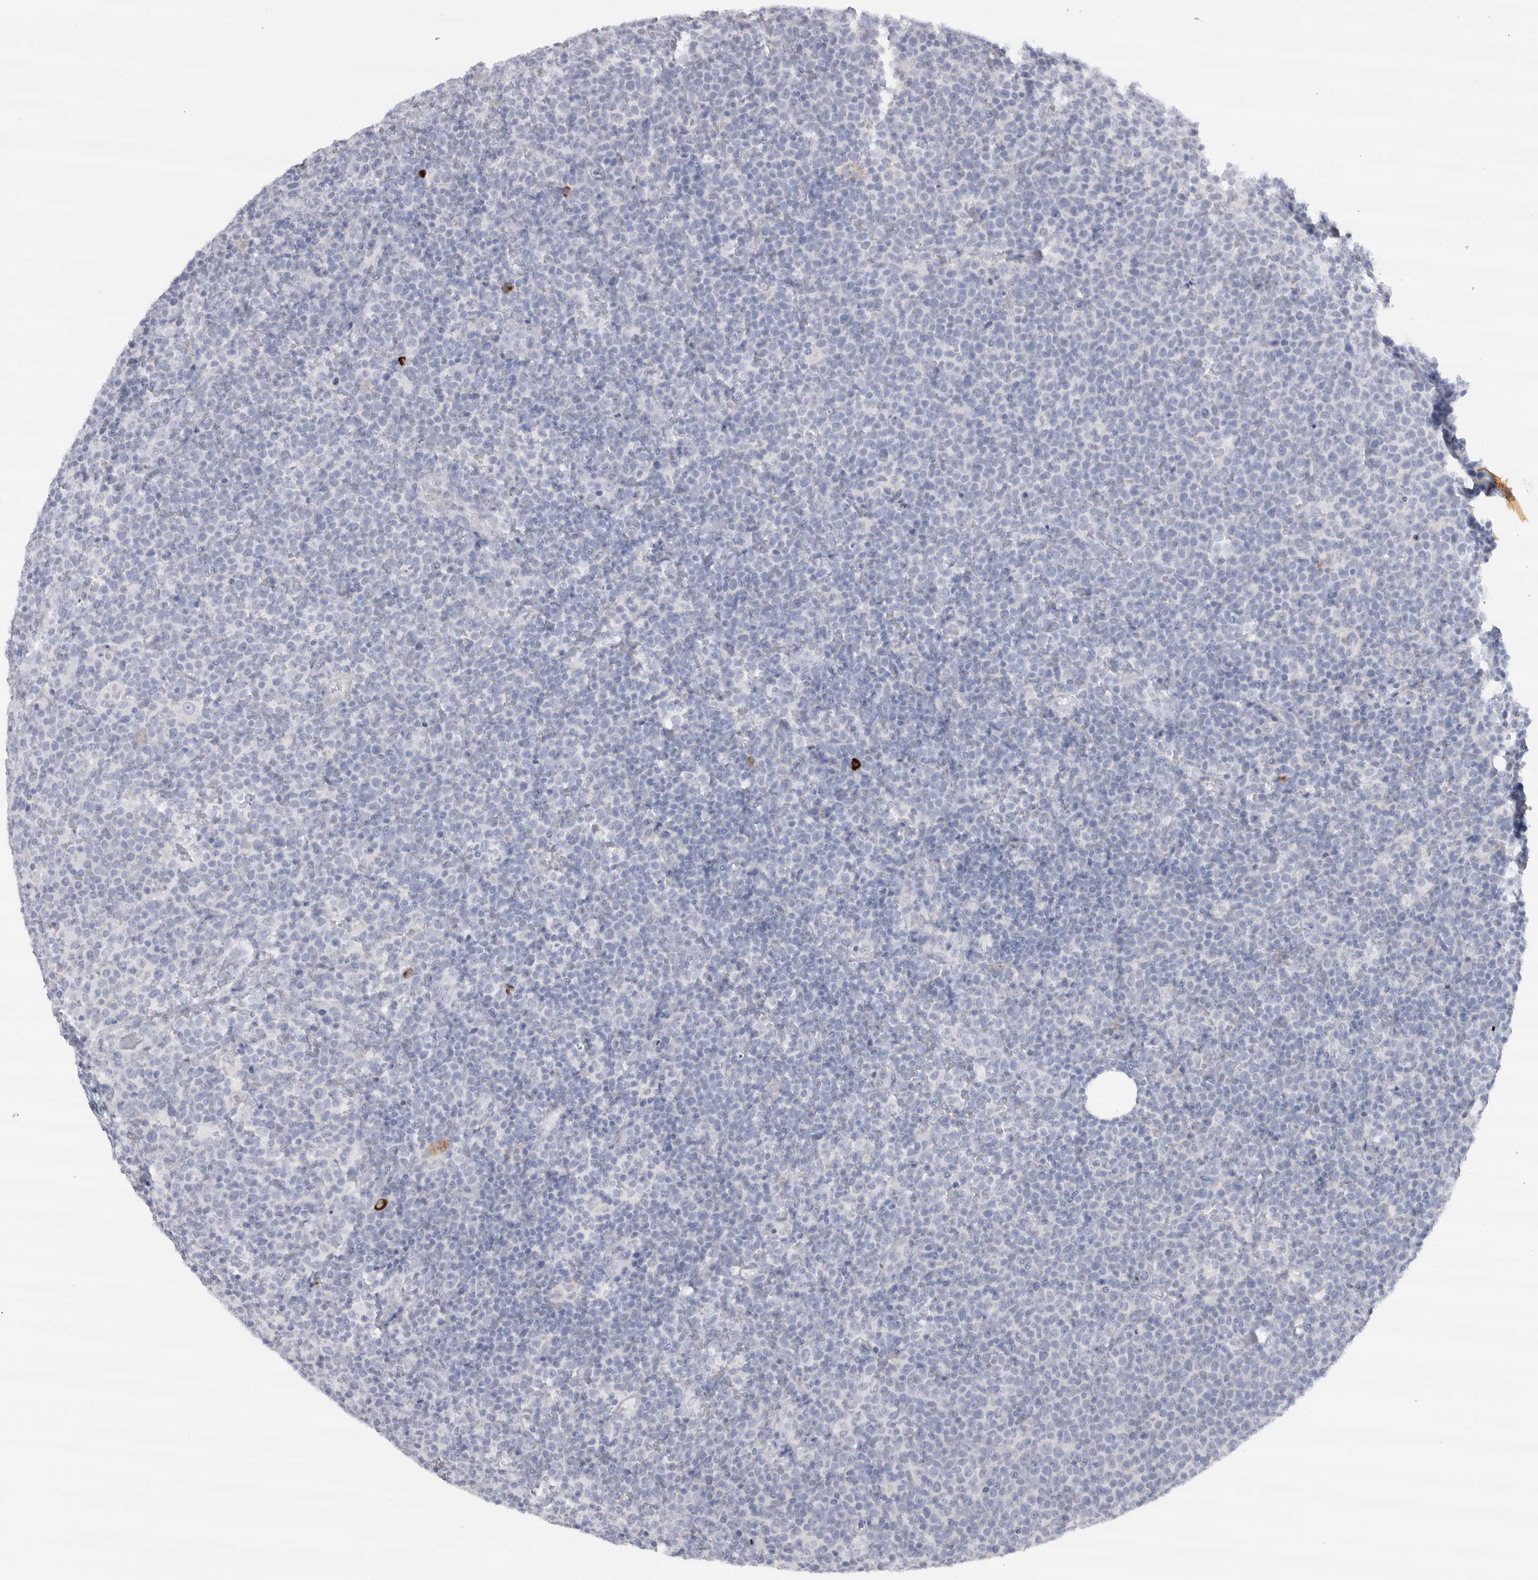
{"staining": {"intensity": "negative", "quantity": "none", "location": "none"}, "tissue": "lymphoma", "cell_type": "Tumor cells", "image_type": "cancer", "snomed": [{"axis": "morphology", "description": "Malignant lymphoma, non-Hodgkin's type, High grade"}, {"axis": "topography", "description": "Lymph node"}], "caption": "The histopathology image exhibits no significant staining in tumor cells of high-grade malignant lymphoma, non-Hodgkin's type.", "gene": "CDH17", "patient": {"sex": "male", "age": 61}}